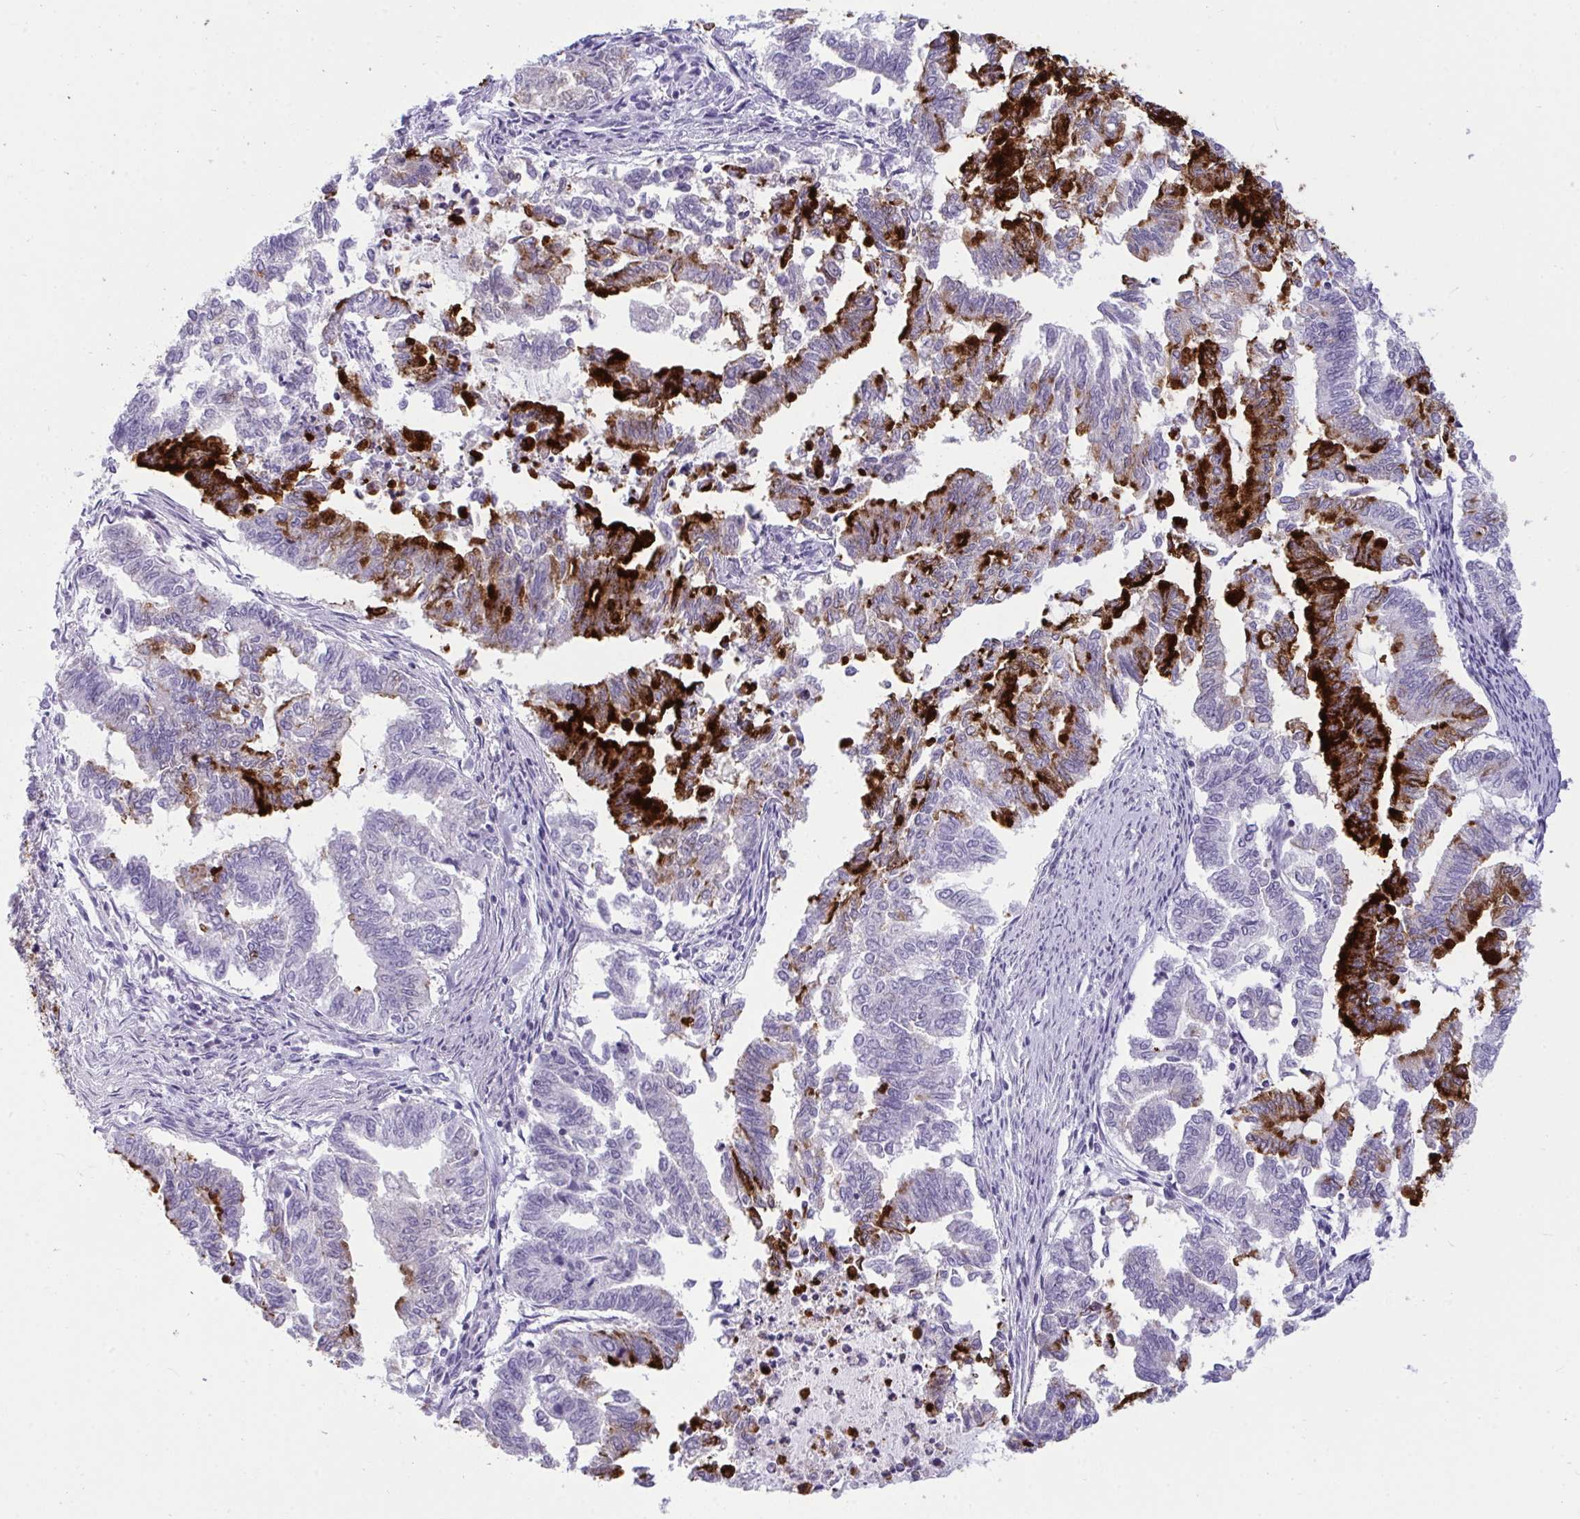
{"staining": {"intensity": "strong", "quantity": "25%-75%", "location": "cytoplasmic/membranous"}, "tissue": "endometrial cancer", "cell_type": "Tumor cells", "image_type": "cancer", "snomed": [{"axis": "morphology", "description": "Adenocarcinoma, NOS"}, {"axis": "topography", "description": "Endometrium"}], "caption": "Human endometrial cancer stained with a brown dye shows strong cytoplasmic/membranous positive positivity in about 25%-75% of tumor cells.", "gene": "ARHGAP42", "patient": {"sex": "female", "age": 79}}